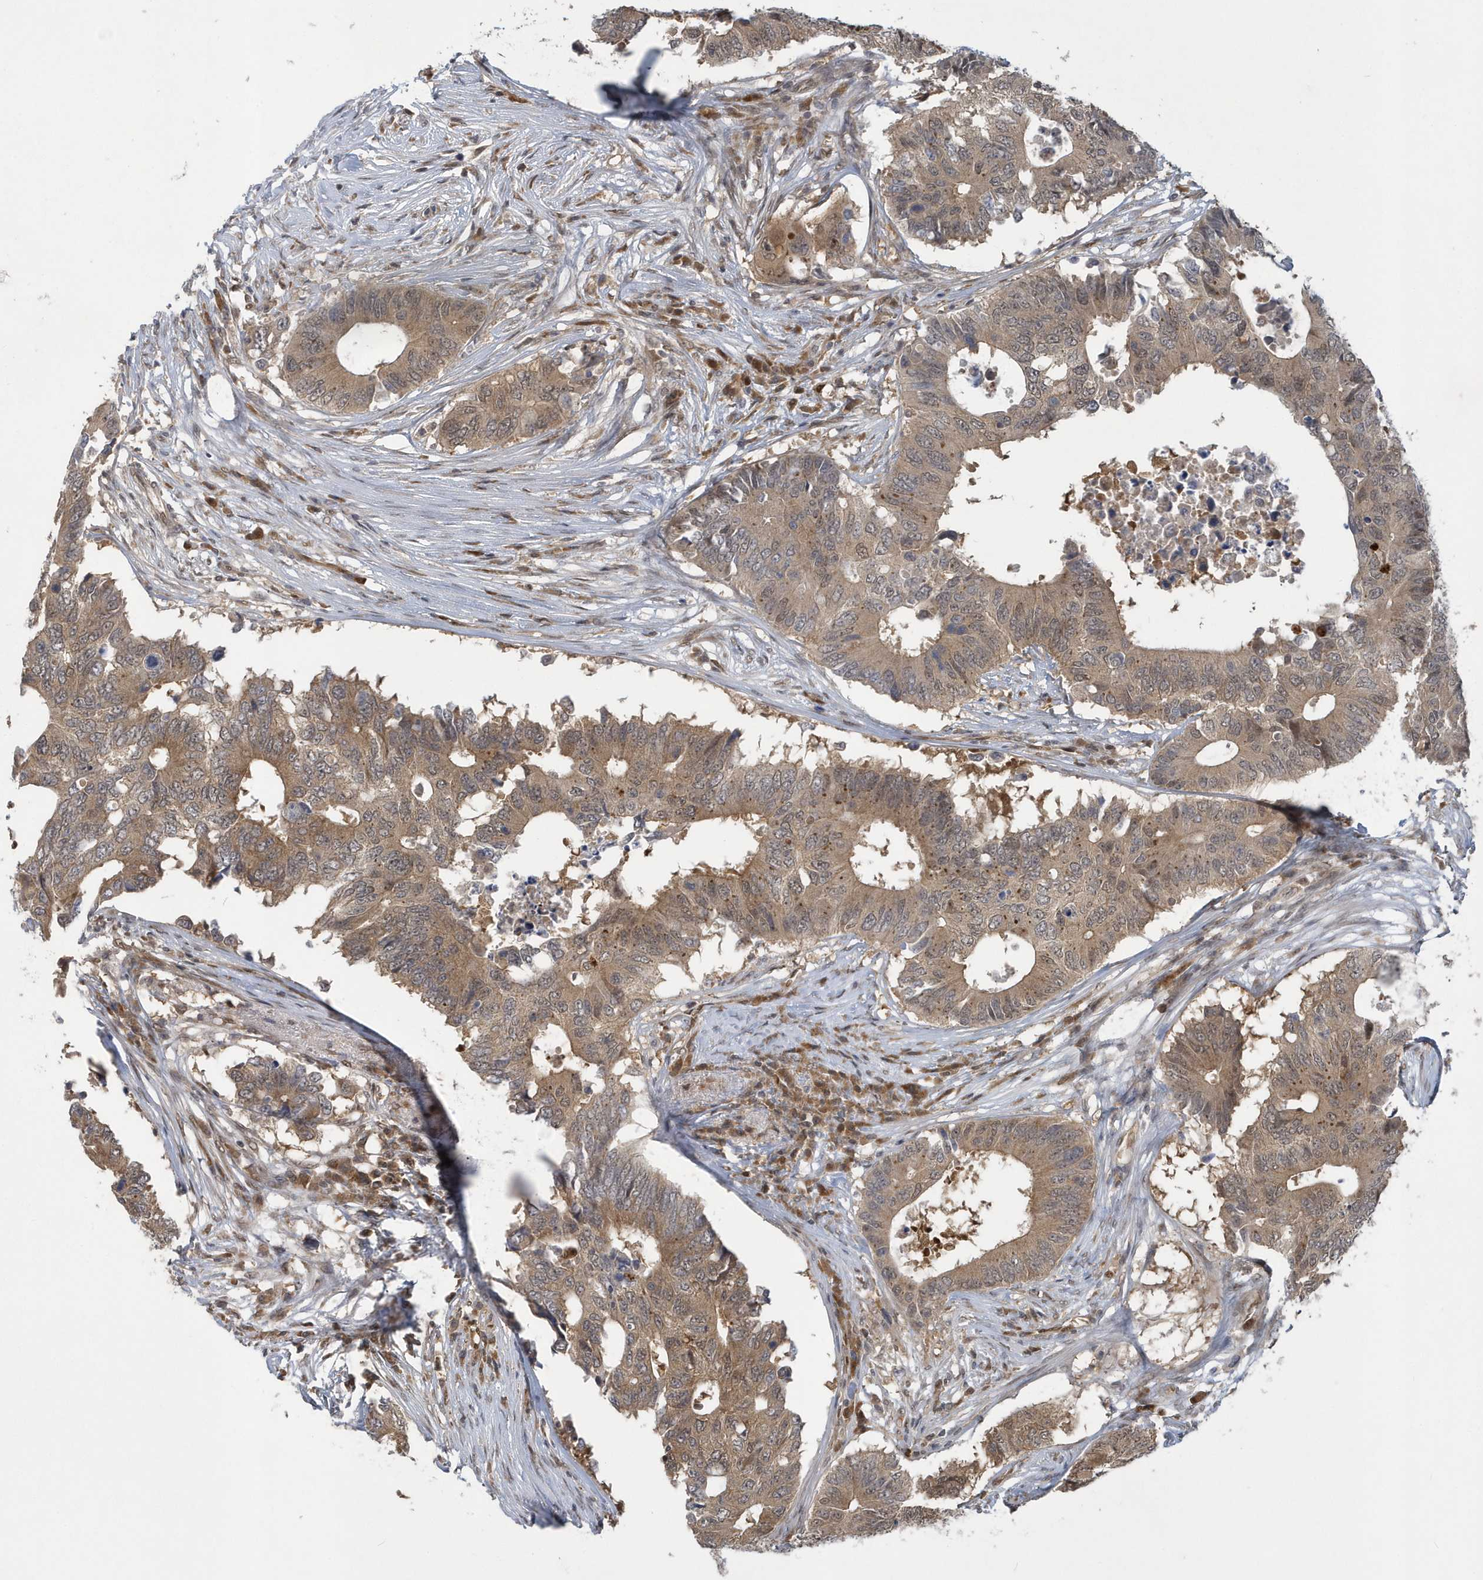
{"staining": {"intensity": "moderate", "quantity": ">75%", "location": "cytoplasmic/membranous"}, "tissue": "colorectal cancer", "cell_type": "Tumor cells", "image_type": "cancer", "snomed": [{"axis": "morphology", "description": "Adenocarcinoma, NOS"}, {"axis": "topography", "description": "Colon"}], "caption": "High-magnification brightfield microscopy of colorectal cancer (adenocarcinoma) stained with DAB (brown) and counterstained with hematoxylin (blue). tumor cells exhibit moderate cytoplasmic/membranous positivity is present in about>75% of cells.", "gene": "ATG4A", "patient": {"sex": "male", "age": 71}}